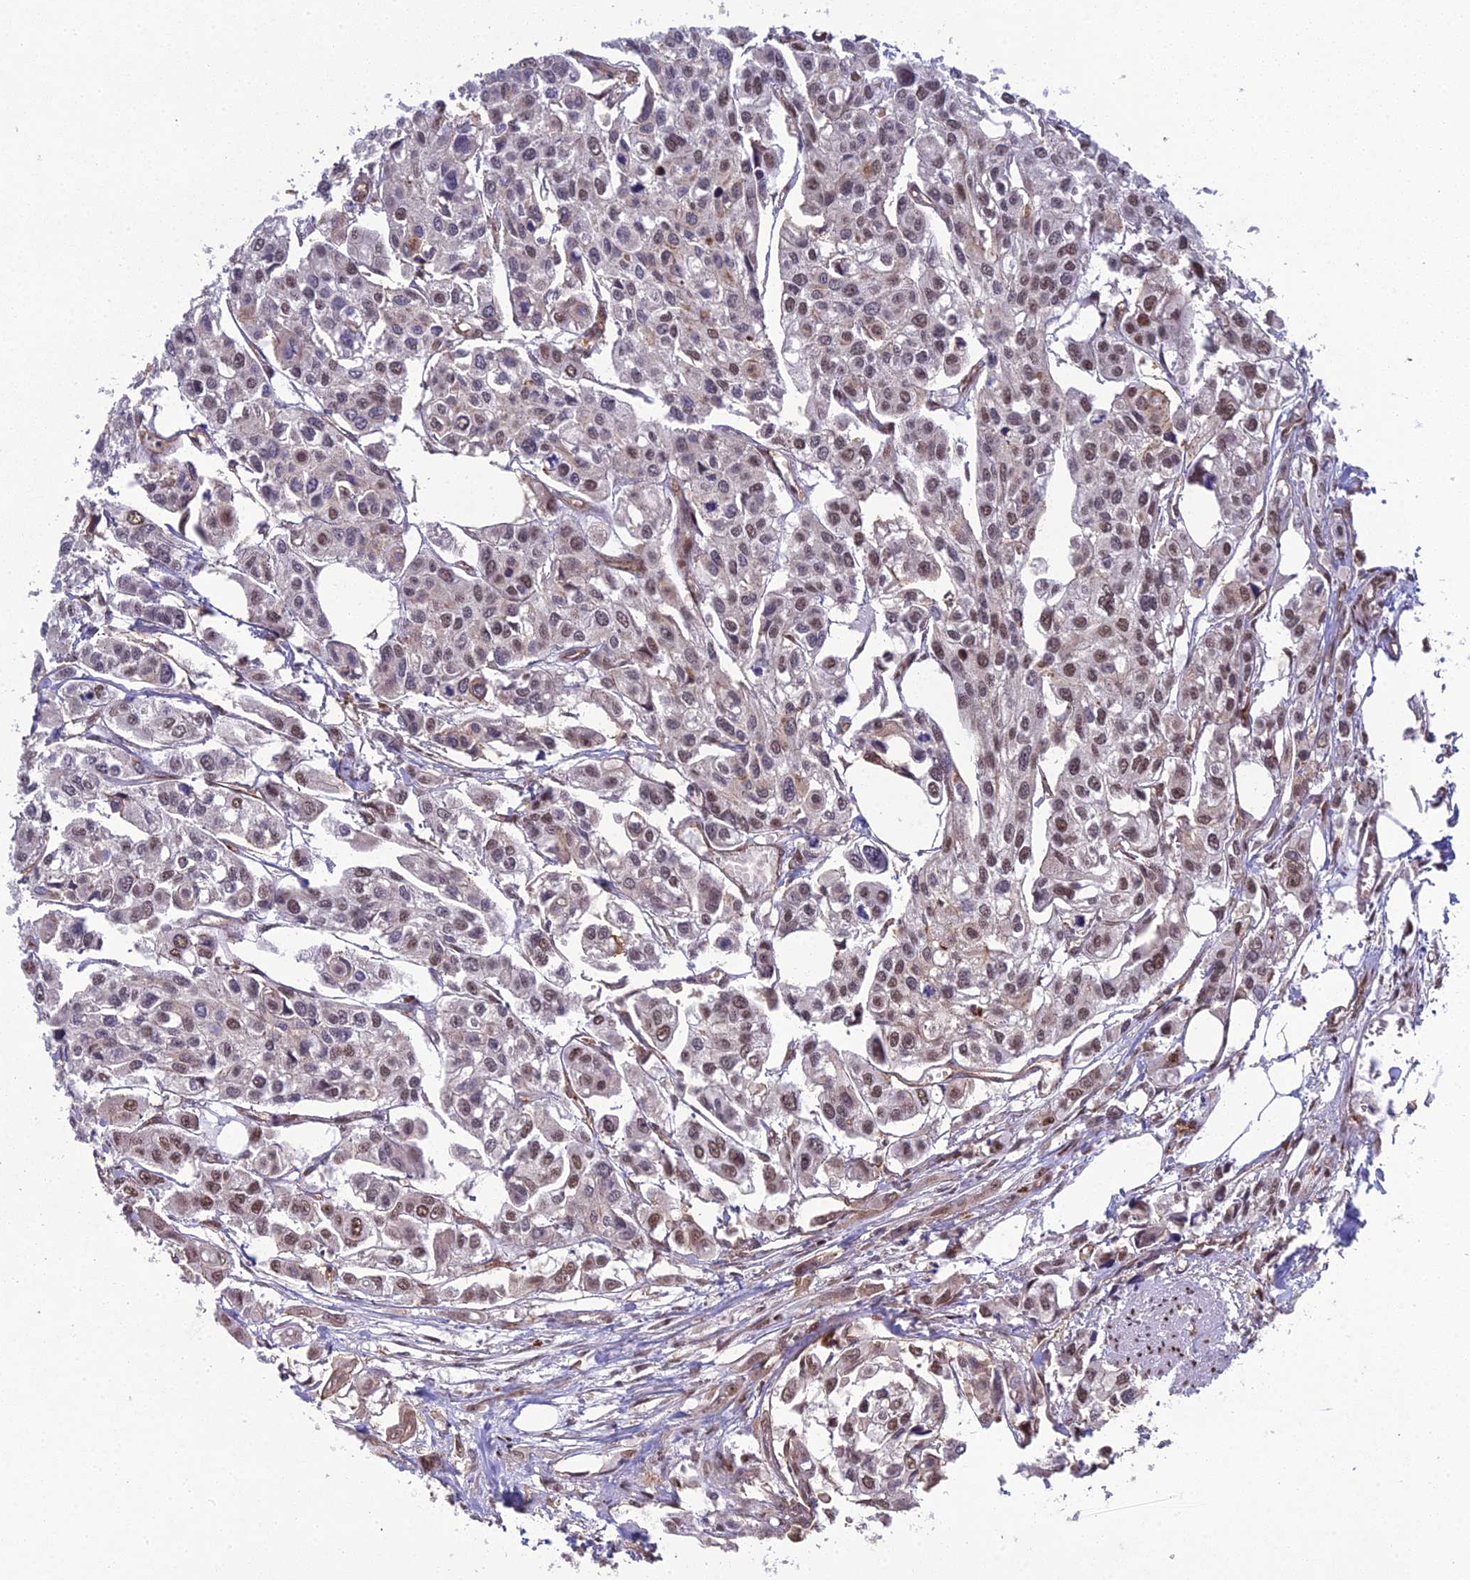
{"staining": {"intensity": "moderate", "quantity": "25%-75%", "location": "nuclear"}, "tissue": "urothelial cancer", "cell_type": "Tumor cells", "image_type": "cancer", "snomed": [{"axis": "morphology", "description": "Urothelial carcinoma, High grade"}, {"axis": "topography", "description": "Urinary bladder"}], "caption": "This is an image of IHC staining of high-grade urothelial carcinoma, which shows moderate expression in the nuclear of tumor cells.", "gene": "RANBP3", "patient": {"sex": "male", "age": 67}}